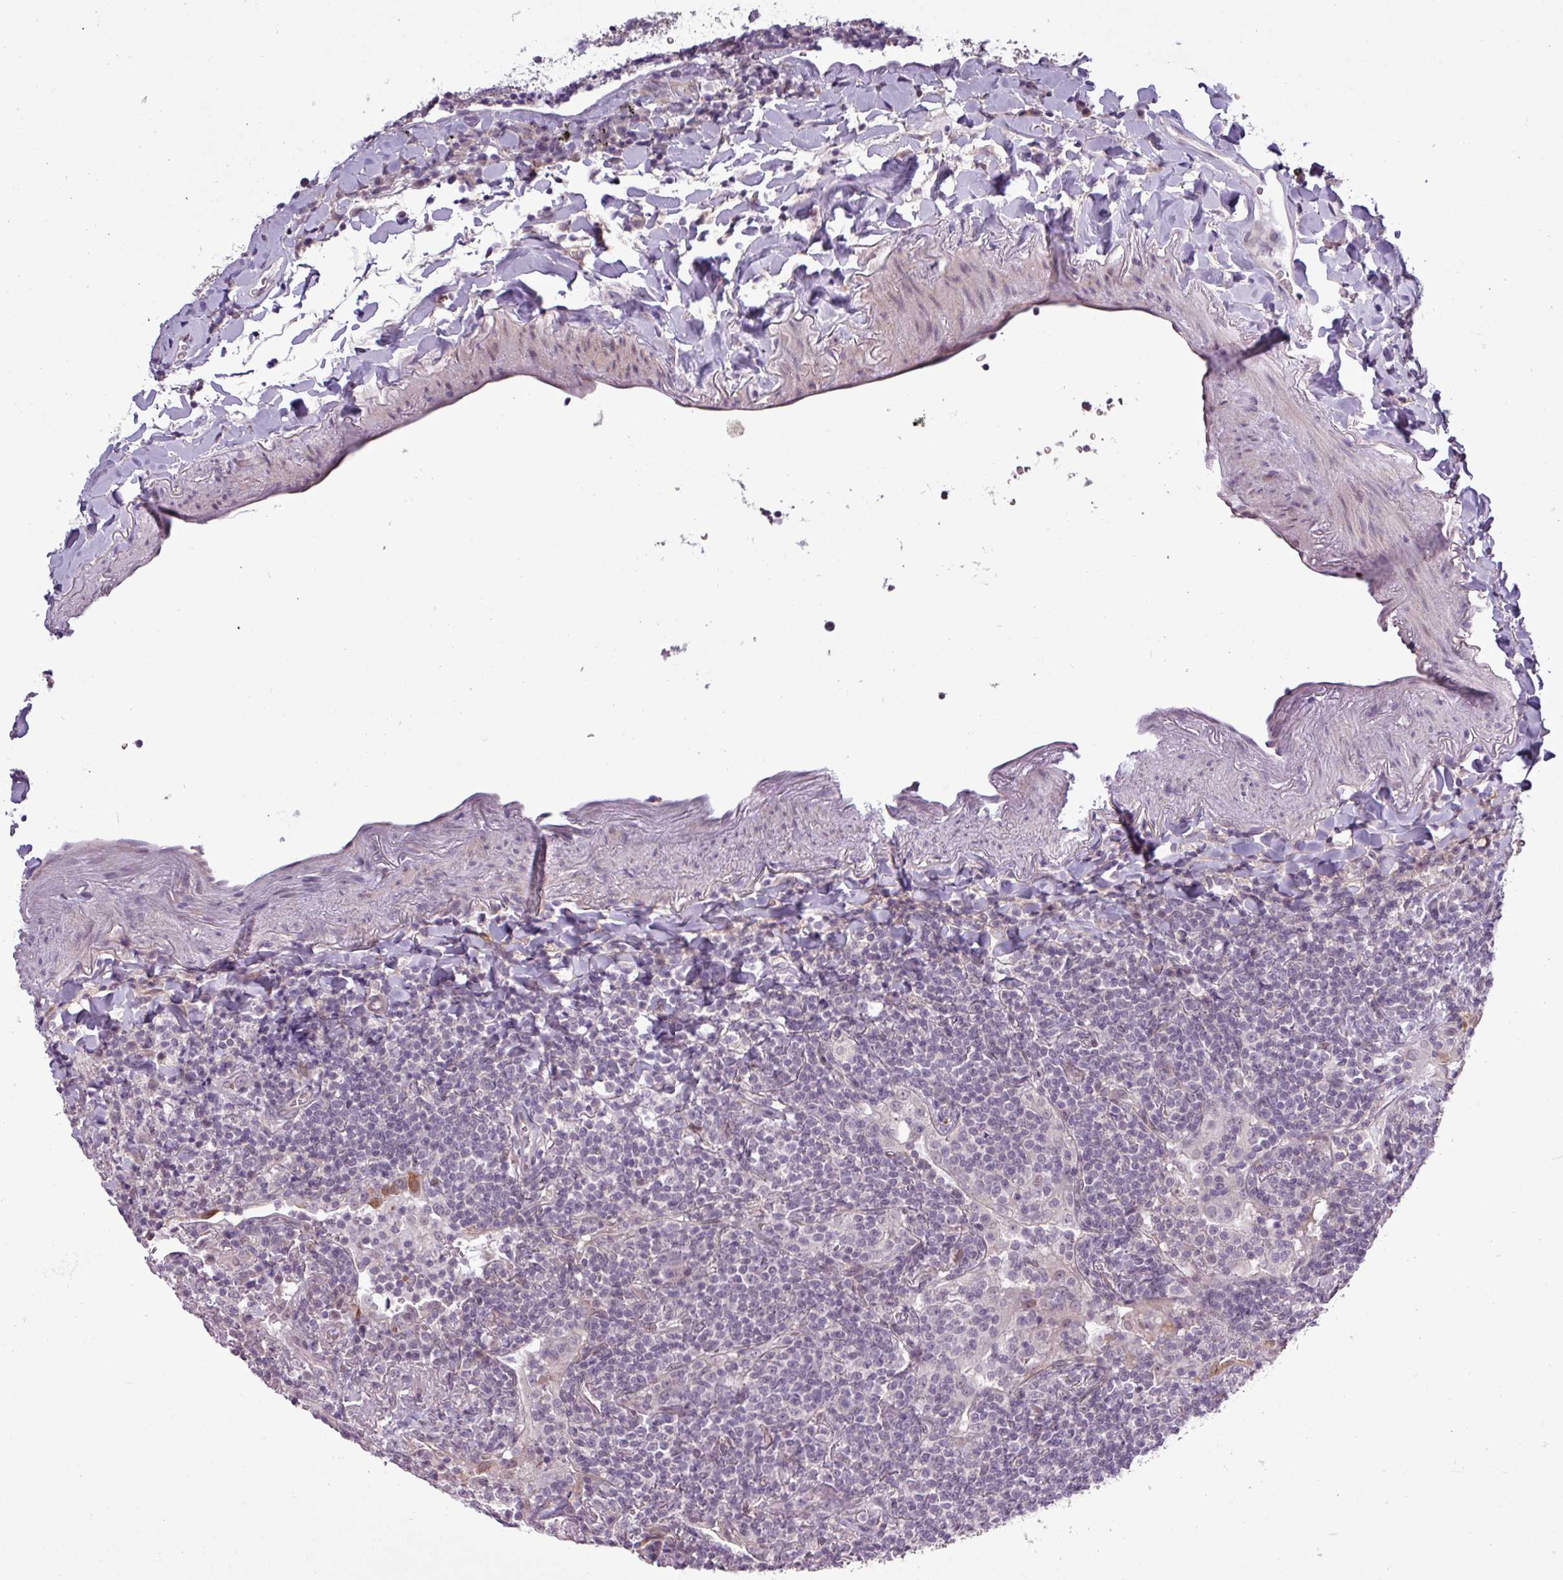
{"staining": {"intensity": "negative", "quantity": "none", "location": "none"}, "tissue": "lymphoma", "cell_type": "Tumor cells", "image_type": "cancer", "snomed": [{"axis": "morphology", "description": "Malignant lymphoma, non-Hodgkin's type, Low grade"}, {"axis": "topography", "description": "Lung"}], "caption": "A high-resolution micrograph shows immunohistochemistry staining of low-grade malignant lymphoma, non-Hodgkin's type, which exhibits no significant positivity in tumor cells.", "gene": "GPT2", "patient": {"sex": "female", "age": 71}}